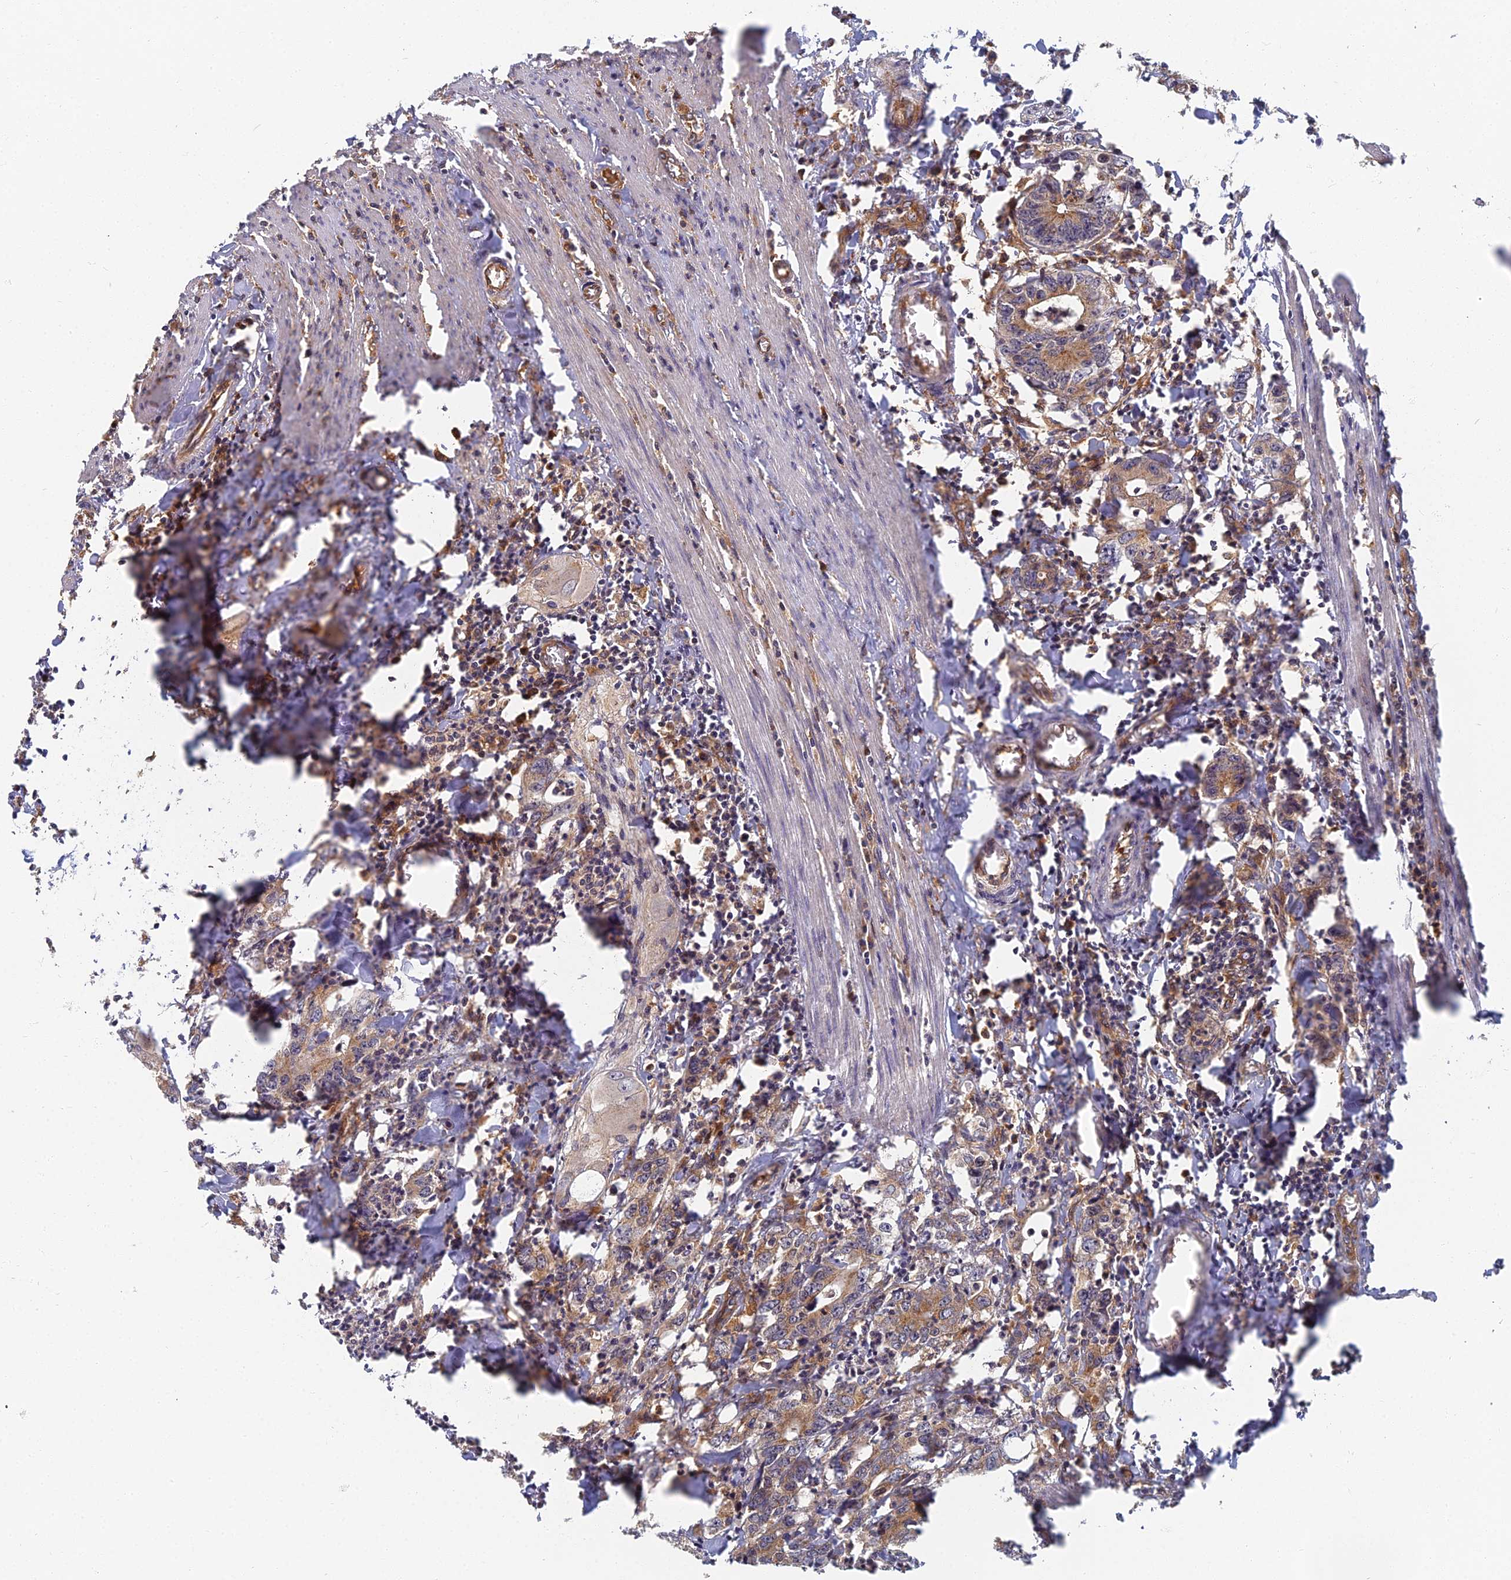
{"staining": {"intensity": "moderate", "quantity": ">75%", "location": "cytoplasmic/membranous"}, "tissue": "colorectal cancer", "cell_type": "Tumor cells", "image_type": "cancer", "snomed": [{"axis": "morphology", "description": "Adenocarcinoma, NOS"}, {"axis": "topography", "description": "Colon"}], "caption": "Colorectal cancer (adenocarcinoma) was stained to show a protein in brown. There is medium levels of moderate cytoplasmic/membranous positivity in approximately >75% of tumor cells.", "gene": "INO80D", "patient": {"sex": "female", "age": 75}}